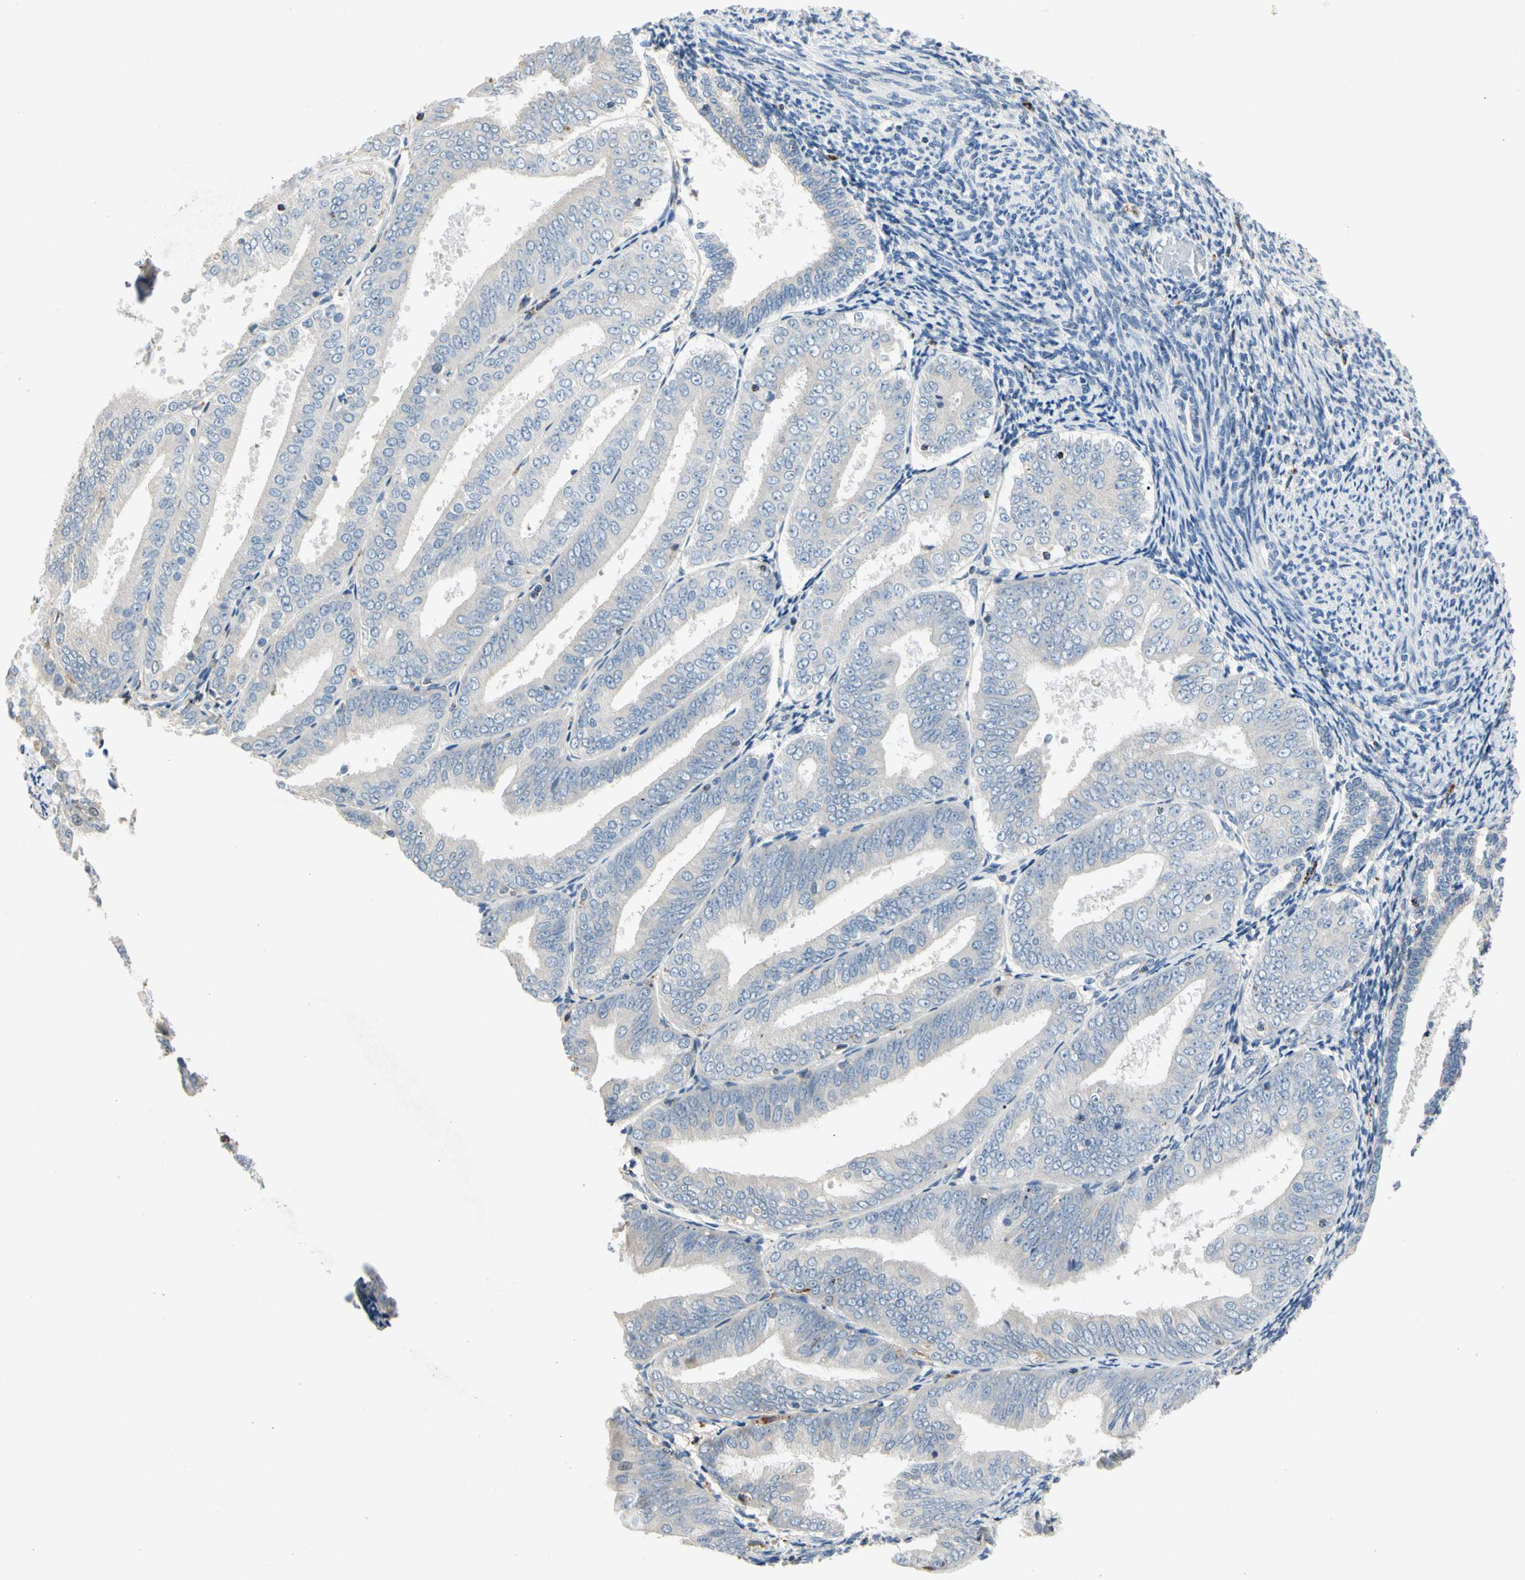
{"staining": {"intensity": "negative", "quantity": "none", "location": "none"}, "tissue": "endometrial cancer", "cell_type": "Tumor cells", "image_type": "cancer", "snomed": [{"axis": "morphology", "description": "Adenocarcinoma, NOS"}, {"axis": "topography", "description": "Endometrium"}], "caption": "A photomicrograph of human endometrial cancer (adenocarcinoma) is negative for staining in tumor cells.", "gene": "ADA2", "patient": {"sex": "female", "age": 63}}